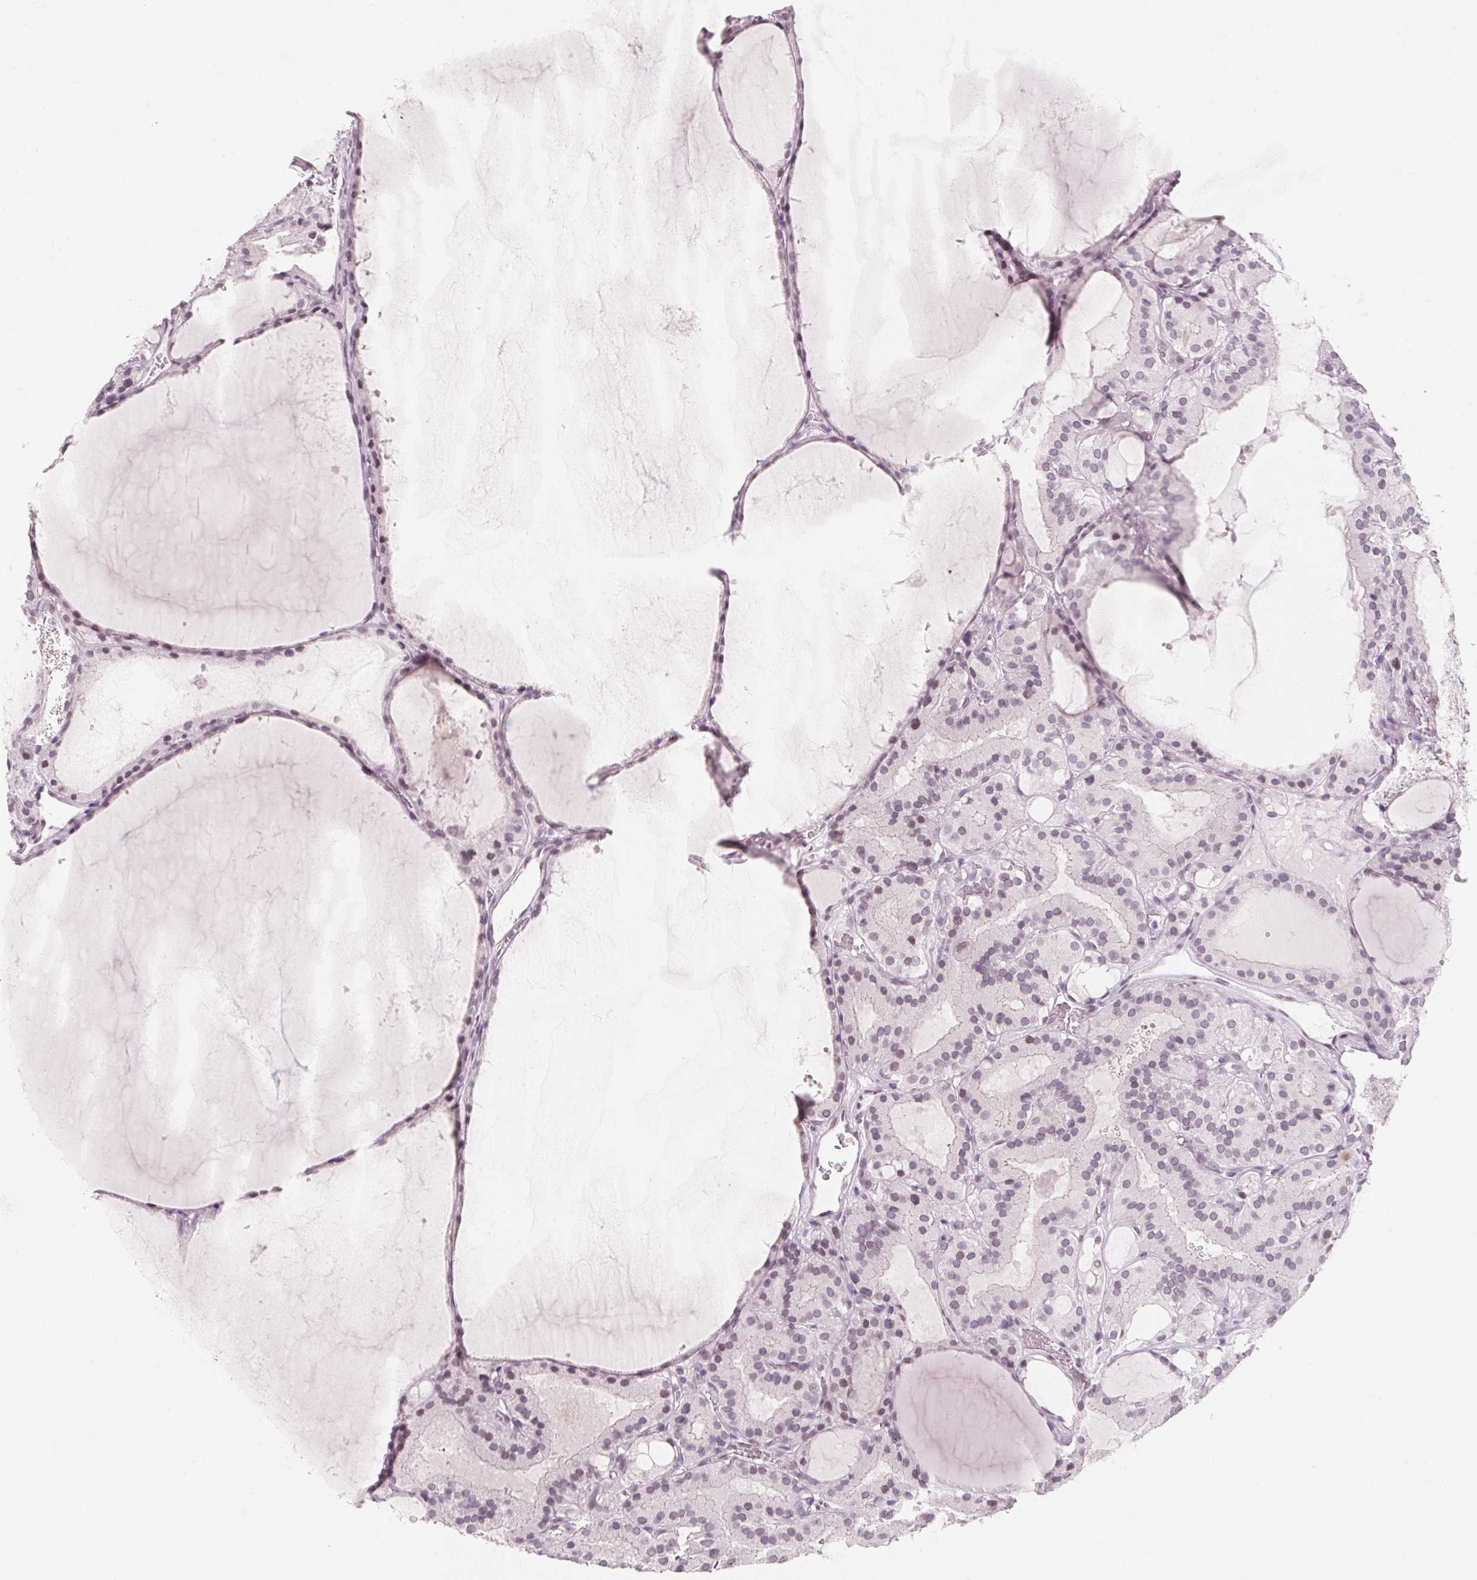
{"staining": {"intensity": "negative", "quantity": "none", "location": "none"}, "tissue": "thyroid cancer", "cell_type": "Tumor cells", "image_type": "cancer", "snomed": [{"axis": "morphology", "description": "Papillary adenocarcinoma, NOS"}, {"axis": "topography", "description": "Thyroid gland"}], "caption": "DAB immunohistochemical staining of thyroid cancer displays no significant positivity in tumor cells. (Brightfield microscopy of DAB (3,3'-diaminobenzidine) immunohistochemistry at high magnification).", "gene": "KCNQ2", "patient": {"sex": "male", "age": 87}}